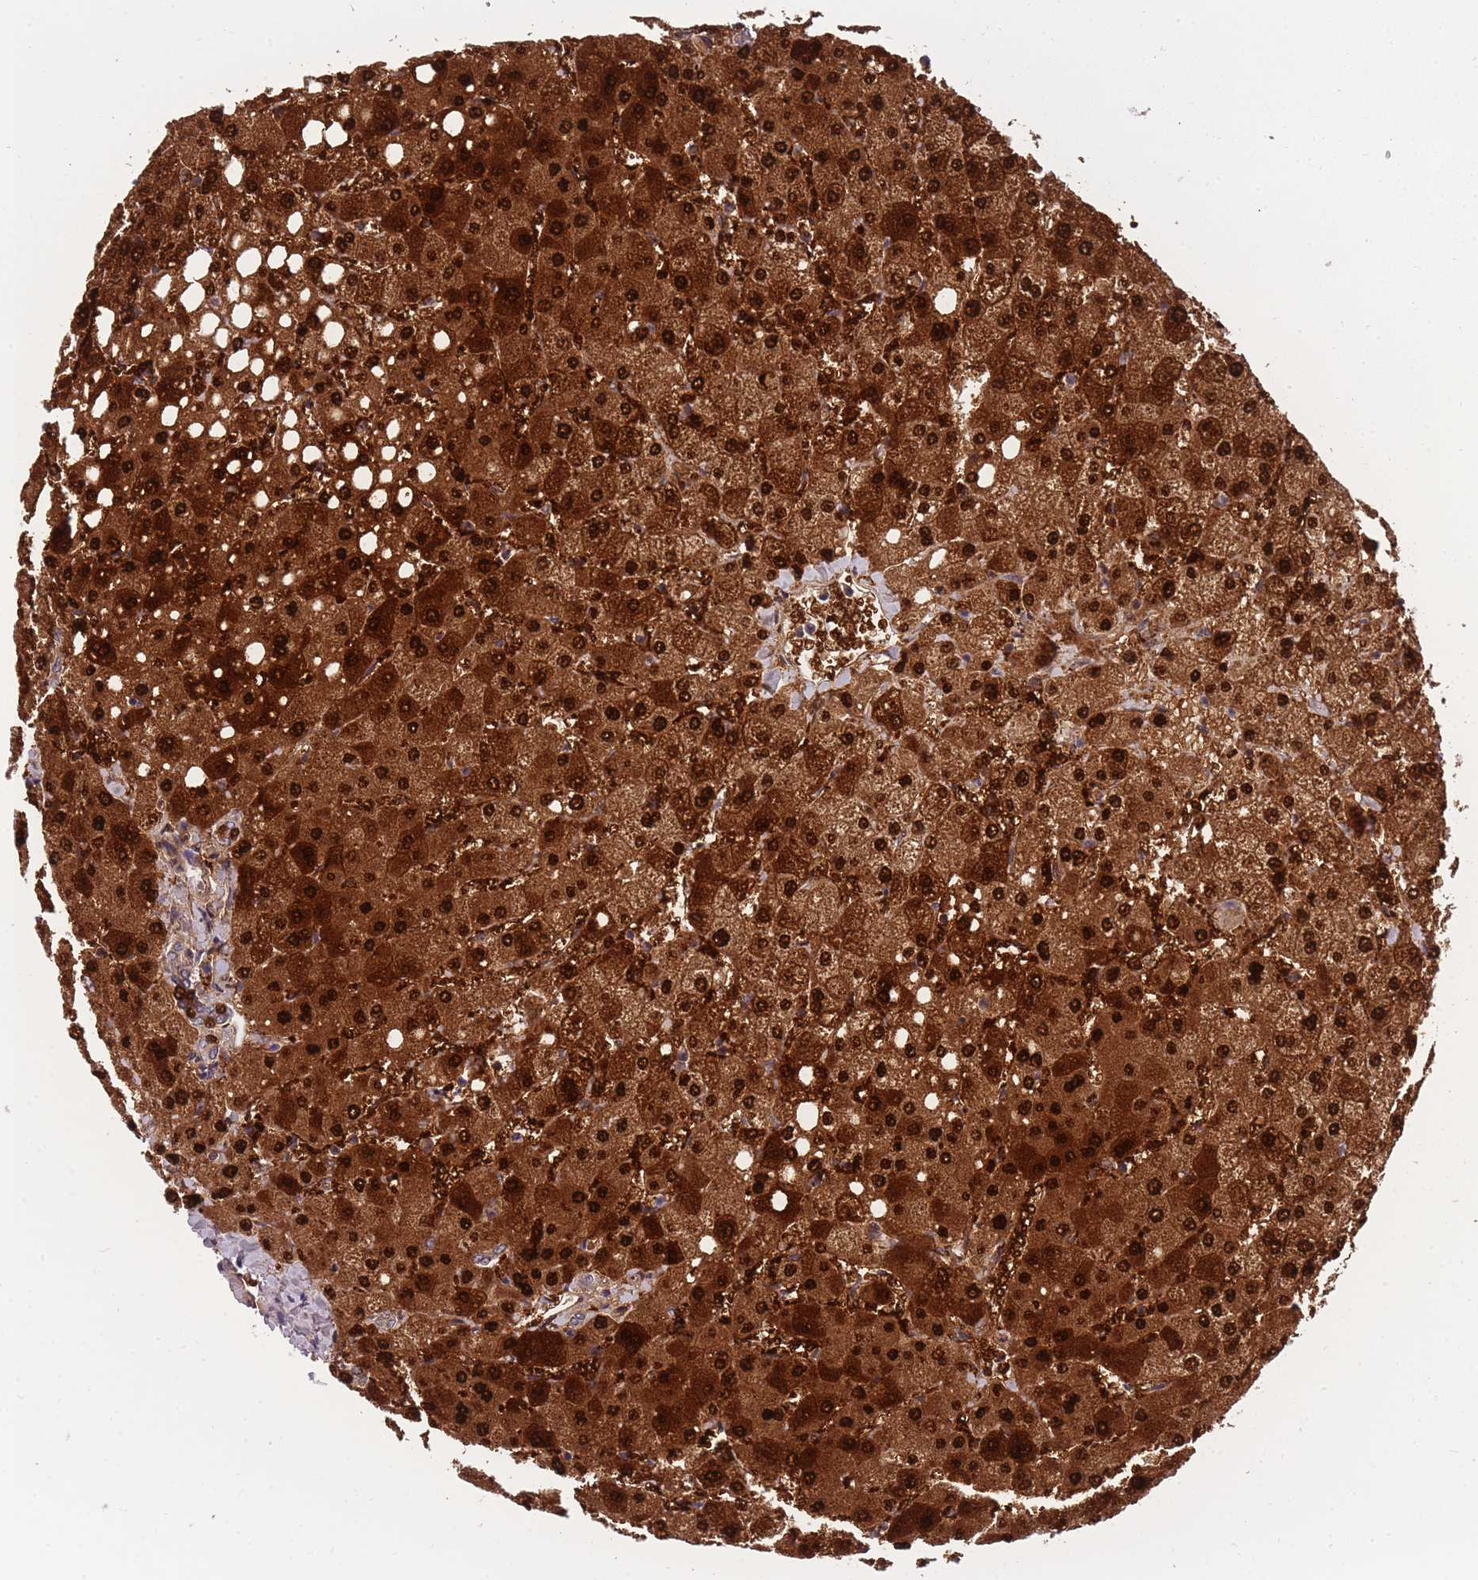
{"staining": {"intensity": "strong", "quantity": "<25%", "location": "cytoplasmic/membranous,nuclear"}, "tissue": "liver", "cell_type": "Cholangiocytes", "image_type": "normal", "snomed": [{"axis": "morphology", "description": "Normal tissue, NOS"}, {"axis": "topography", "description": "Liver"}], "caption": "Immunohistochemistry (IHC) histopathology image of normal liver stained for a protein (brown), which displays medium levels of strong cytoplasmic/membranous,nuclear staining in about <25% of cholangiocytes.", "gene": "CRYGN", "patient": {"sex": "female", "age": 54}}